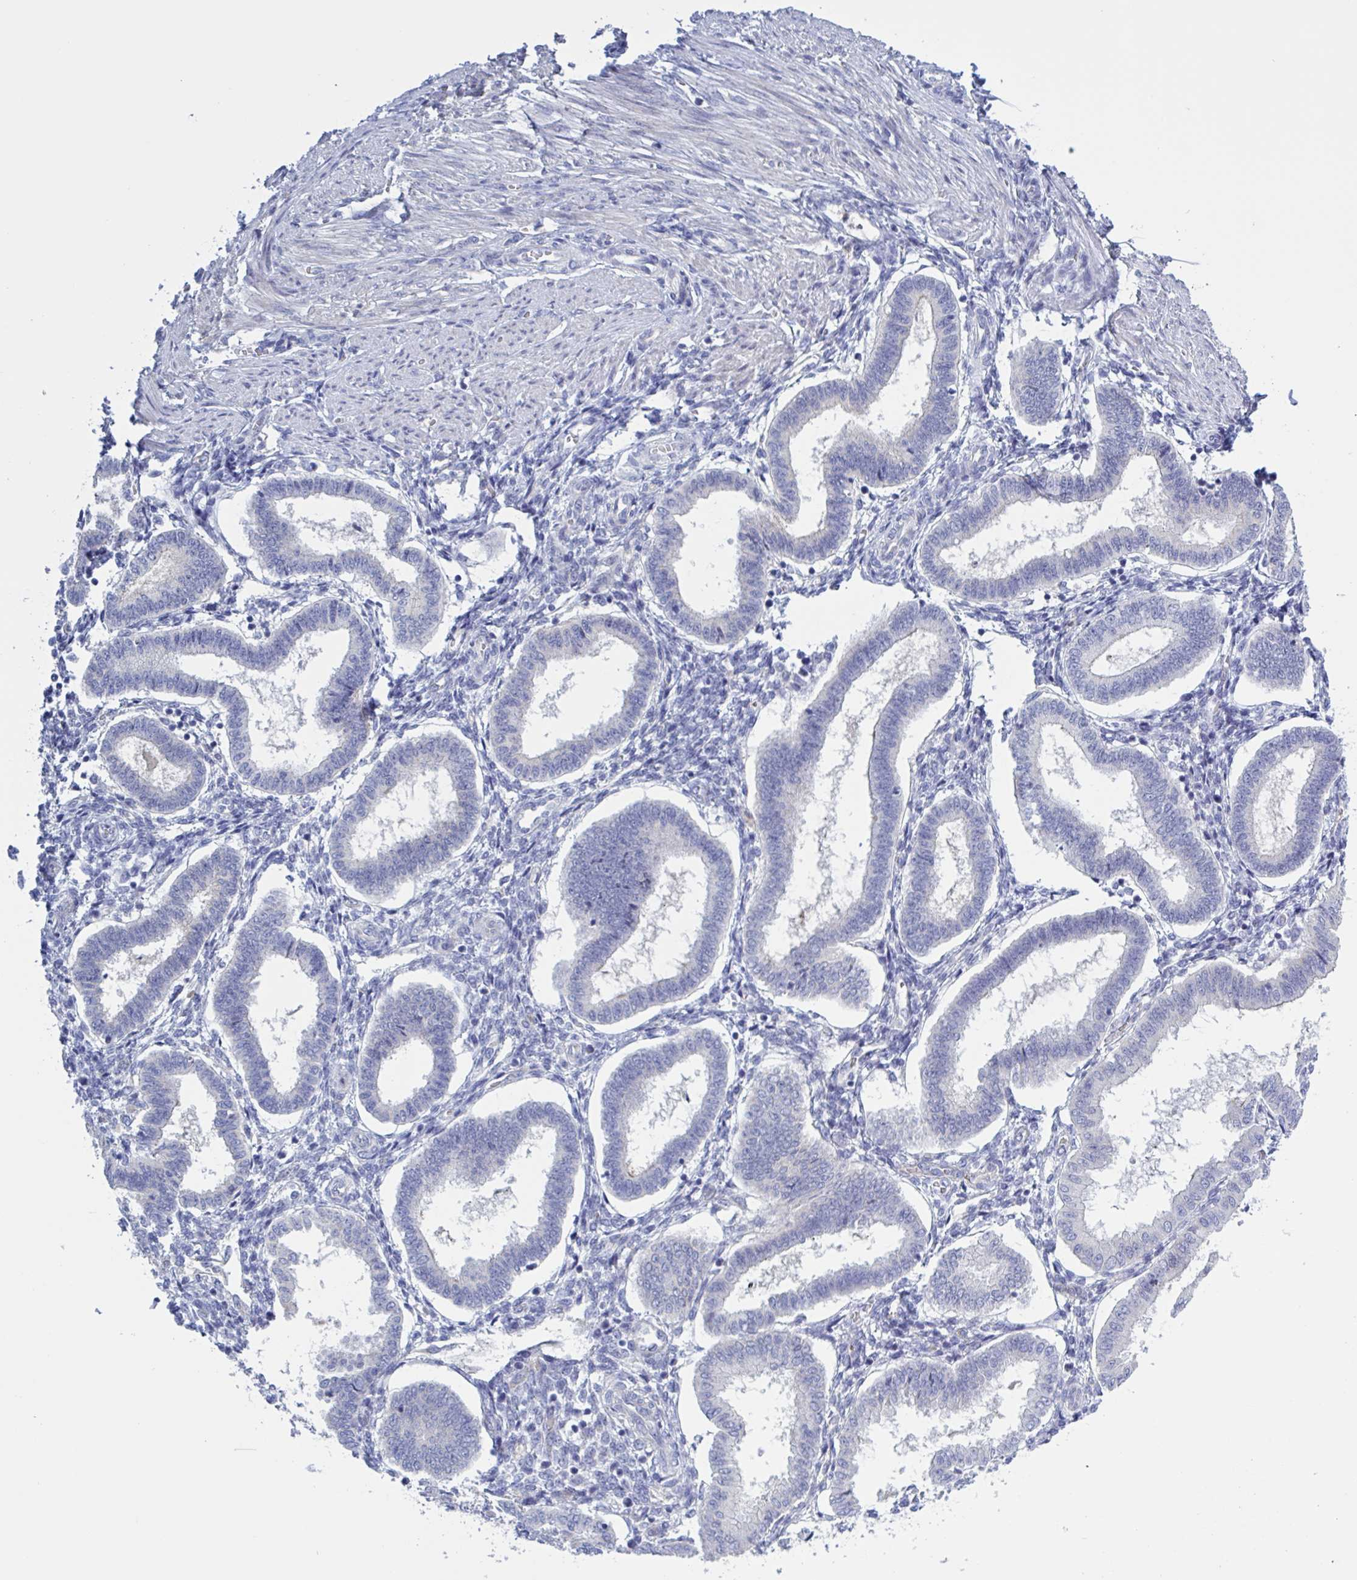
{"staining": {"intensity": "negative", "quantity": "none", "location": "none"}, "tissue": "endometrium", "cell_type": "Cells in endometrial stroma", "image_type": "normal", "snomed": [{"axis": "morphology", "description": "Normal tissue, NOS"}, {"axis": "topography", "description": "Endometrium"}], "caption": "A high-resolution photomicrograph shows immunohistochemistry staining of unremarkable endometrium, which demonstrates no significant staining in cells in endometrial stroma. Nuclei are stained in blue.", "gene": "ST14", "patient": {"sex": "female", "age": 24}}